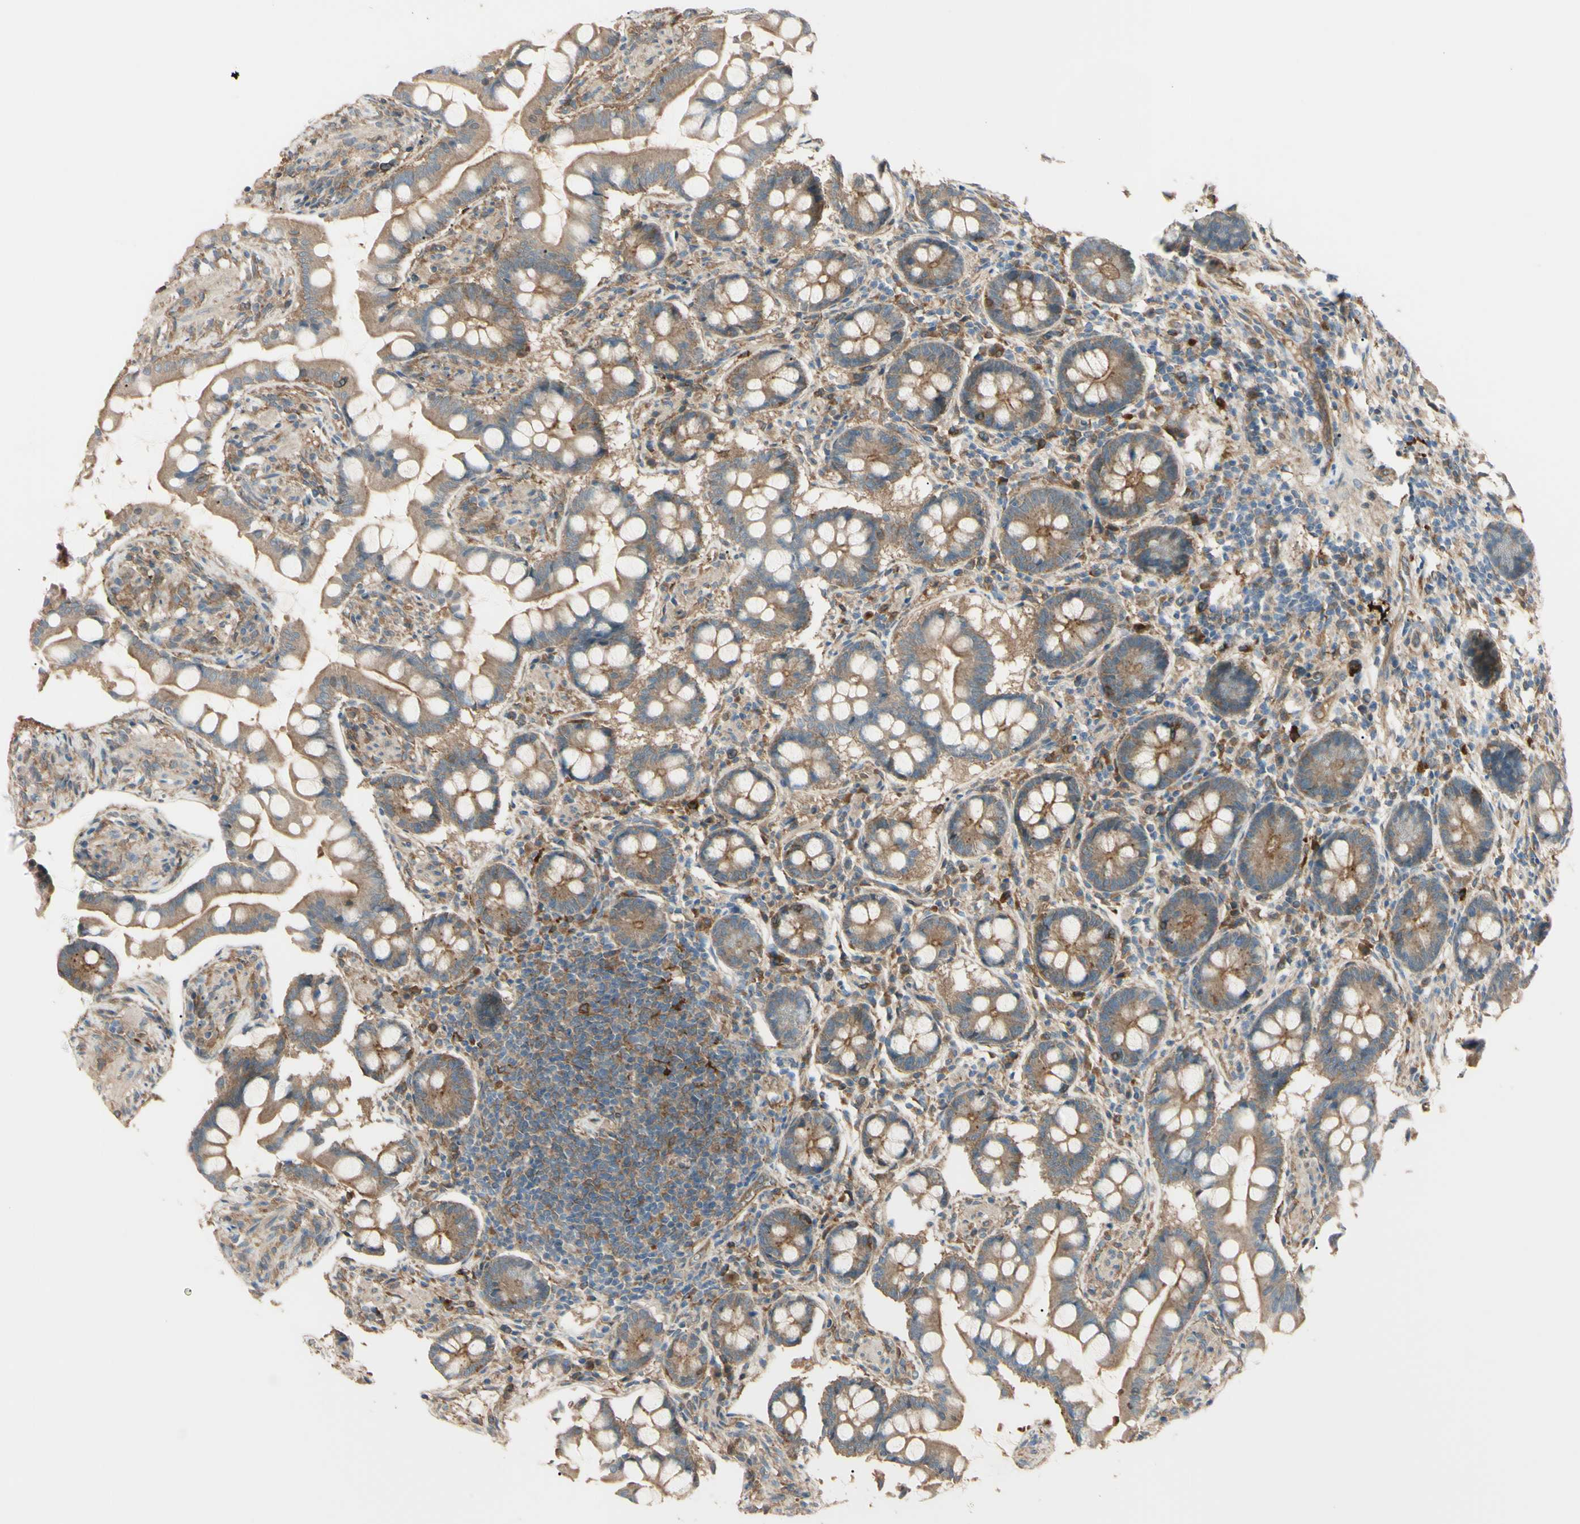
{"staining": {"intensity": "moderate", "quantity": ">75%", "location": "cytoplasmic/membranous"}, "tissue": "small intestine", "cell_type": "Glandular cells", "image_type": "normal", "snomed": [{"axis": "morphology", "description": "Normal tissue, NOS"}, {"axis": "topography", "description": "Small intestine"}], "caption": "Immunohistochemical staining of unremarkable small intestine reveals moderate cytoplasmic/membranous protein staining in about >75% of glandular cells. (DAB (3,3'-diaminobenzidine) = brown stain, brightfield microscopy at high magnification).", "gene": "PTPN12", "patient": {"sex": "male", "age": 41}}